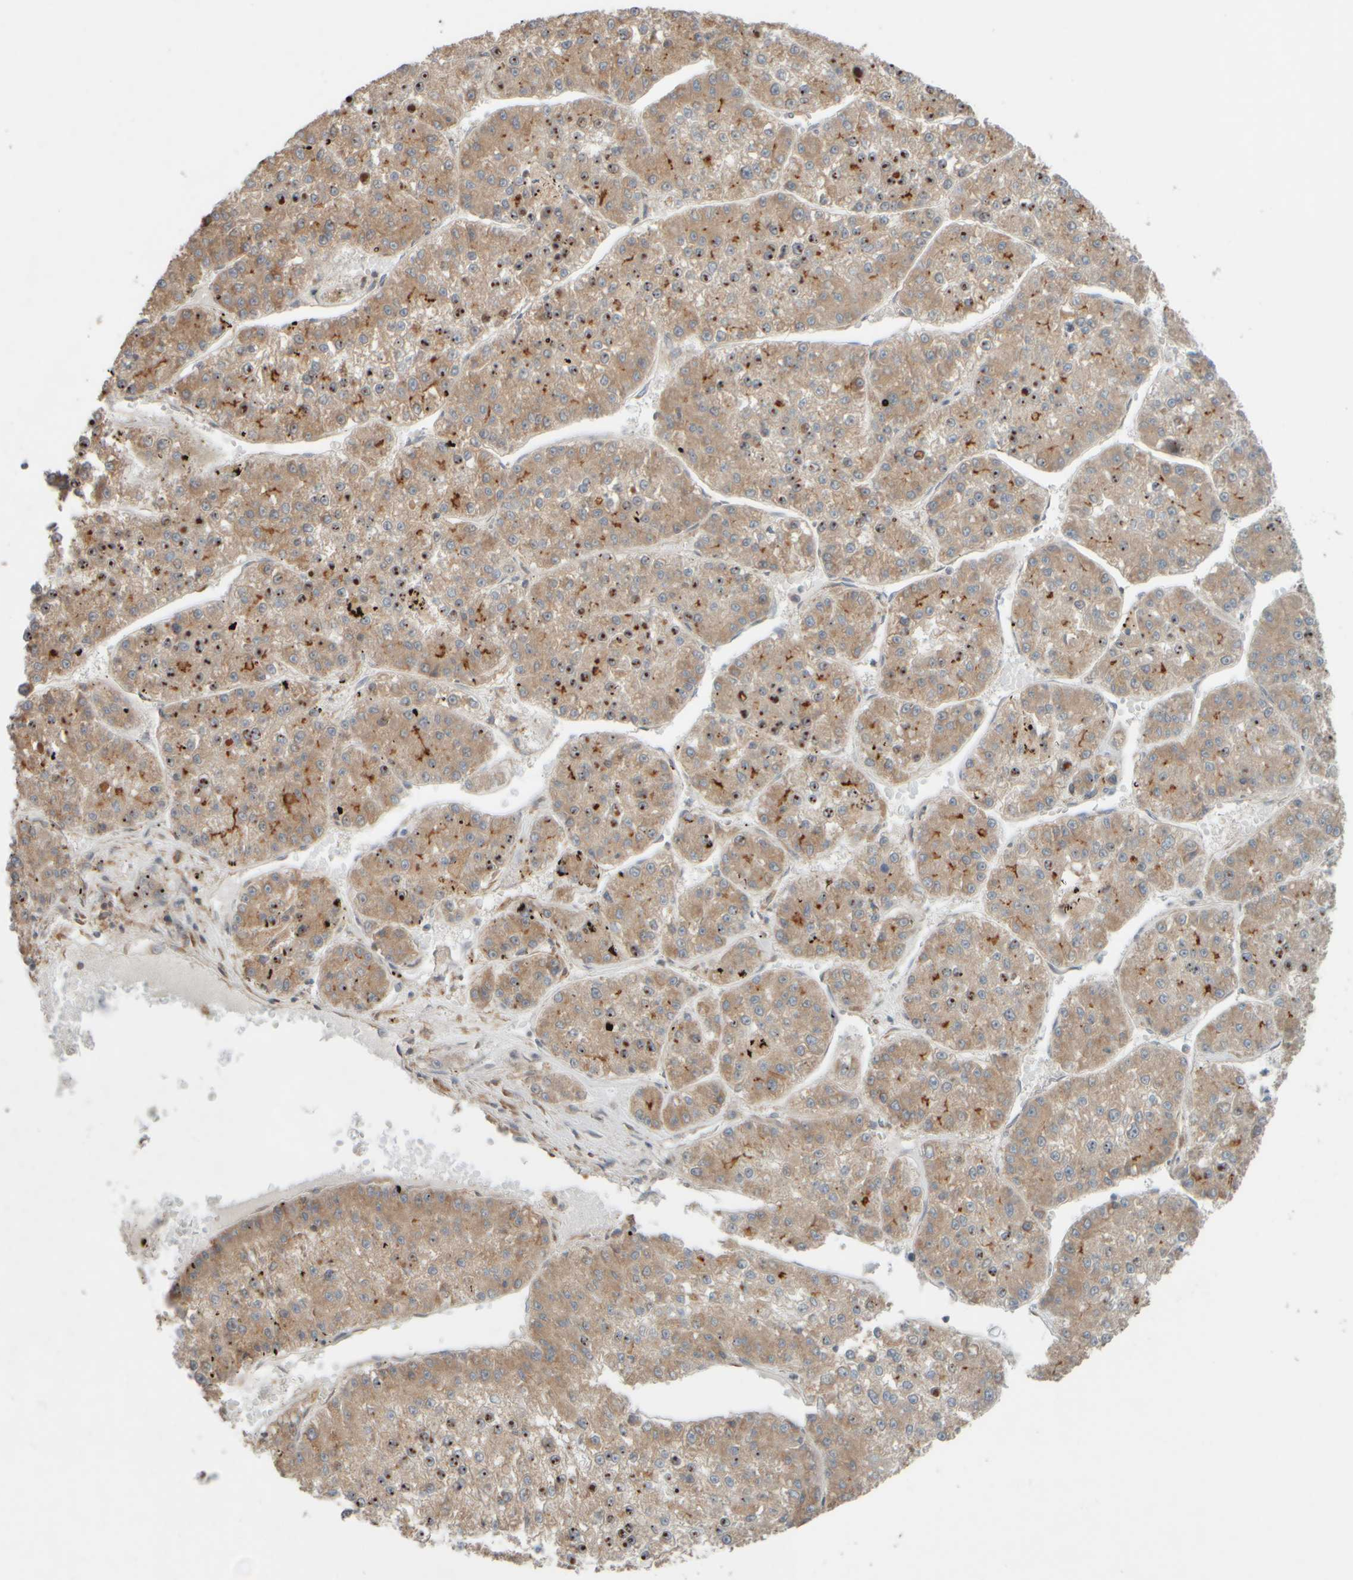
{"staining": {"intensity": "moderate", "quantity": ">75%", "location": "cytoplasmic/membranous"}, "tissue": "liver cancer", "cell_type": "Tumor cells", "image_type": "cancer", "snomed": [{"axis": "morphology", "description": "Carcinoma, Hepatocellular, NOS"}, {"axis": "topography", "description": "Liver"}], "caption": "IHC of human liver cancer shows medium levels of moderate cytoplasmic/membranous positivity in about >75% of tumor cells. (brown staining indicates protein expression, while blue staining denotes nuclei).", "gene": "EIF2B3", "patient": {"sex": "female", "age": 73}}